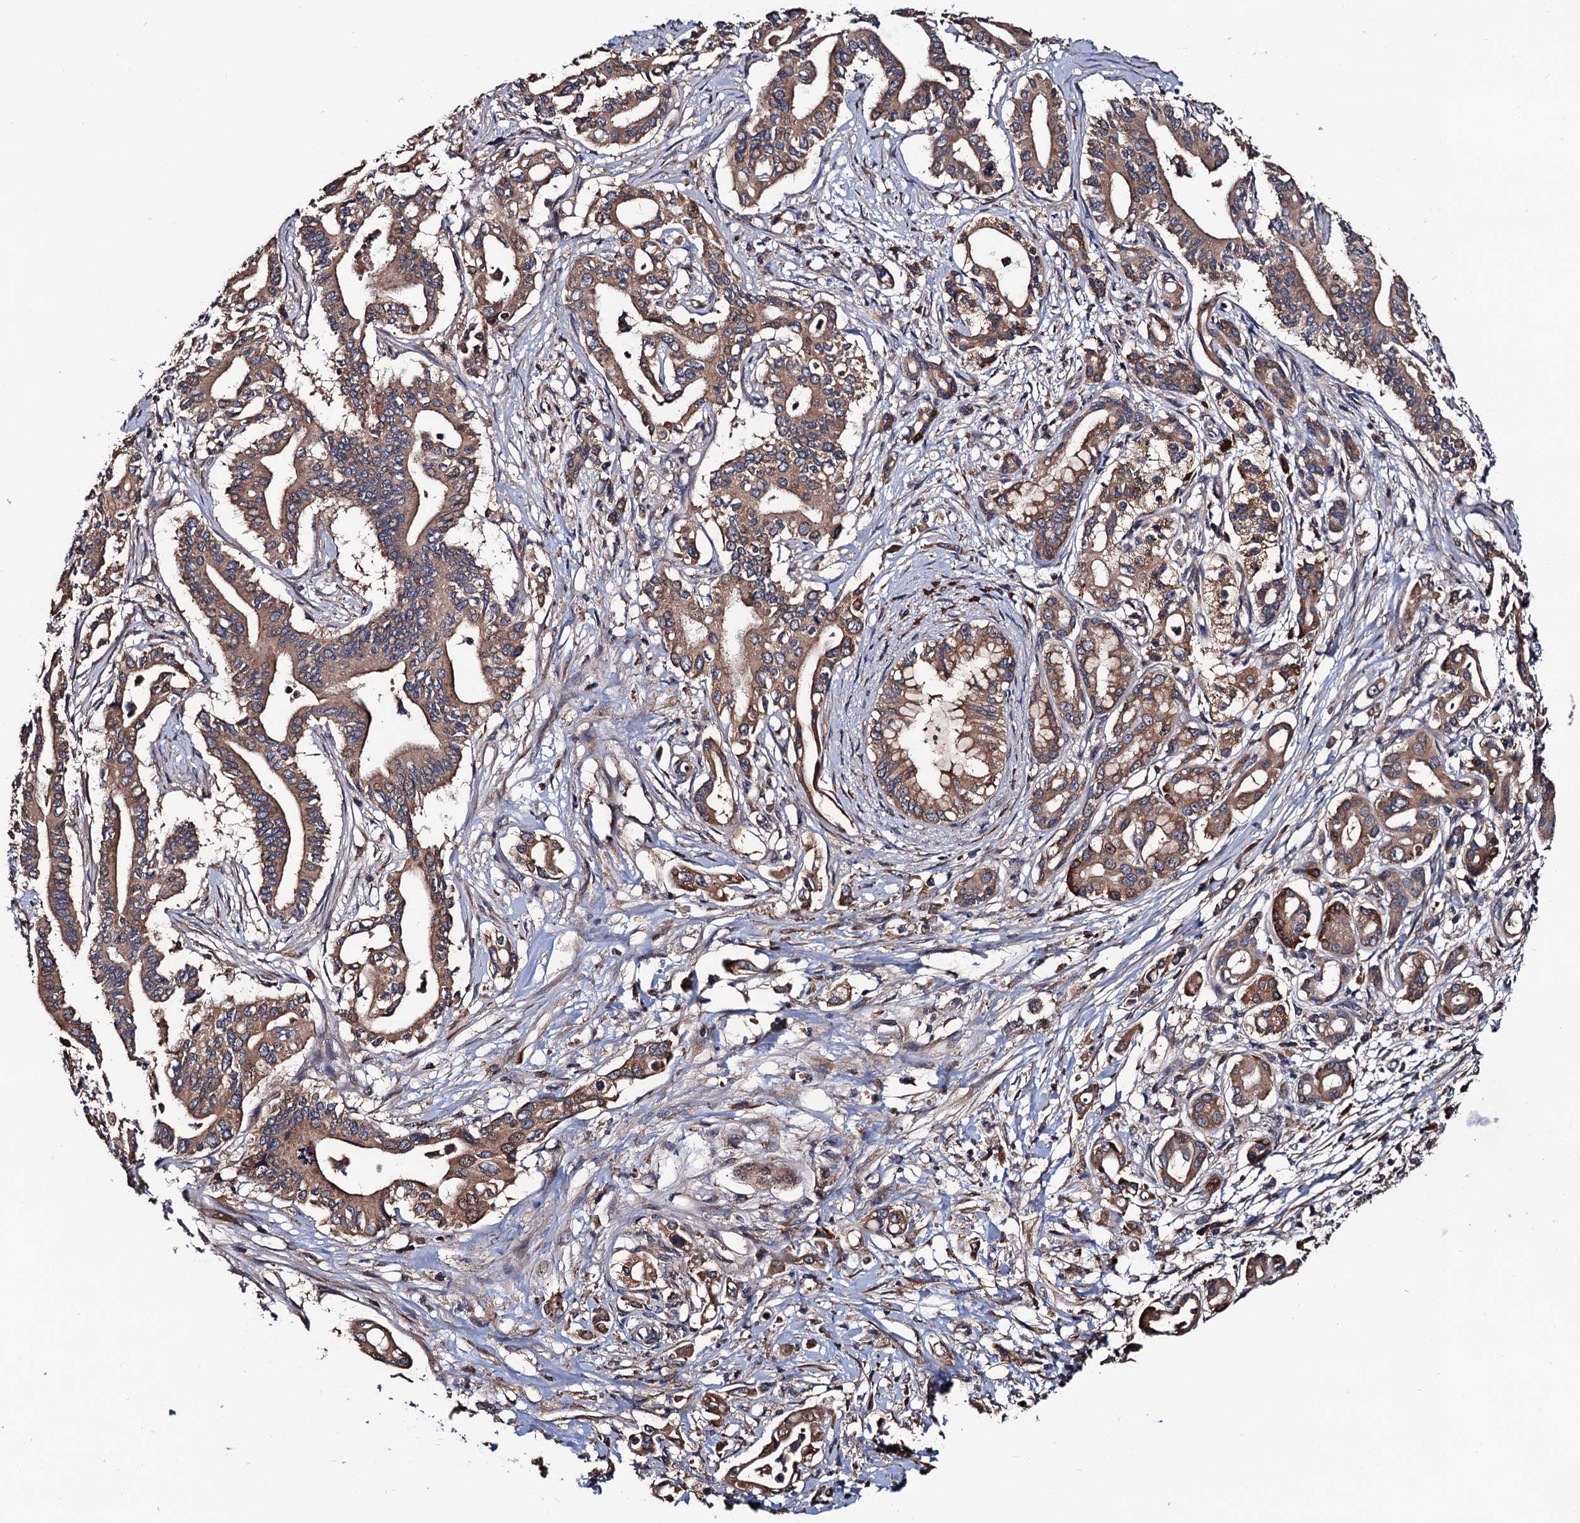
{"staining": {"intensity": "moderate", "quantity": ">75%", "location": "cytoplasmic/membranous"}, "tissue": "pancreatic cancer", "cell_type": "Tumor cells", "image_type": "cancer", "snomed": [{"axis": "morphology", "description": "Adenocarcinoma, NOS"}, {"axis": "topography", "description": "Pancreas"}], "caption": "A brown stain highlights moderate cytoplasmic/membranous positivity of a protein in pancreatic adenocarcinoma tumor cells. Immunohistochemistry stains the protein of interest in brown and the nuclei are stained blue.", "gene": "RGS11", "patient": {"sex": "female", "age": 77}}